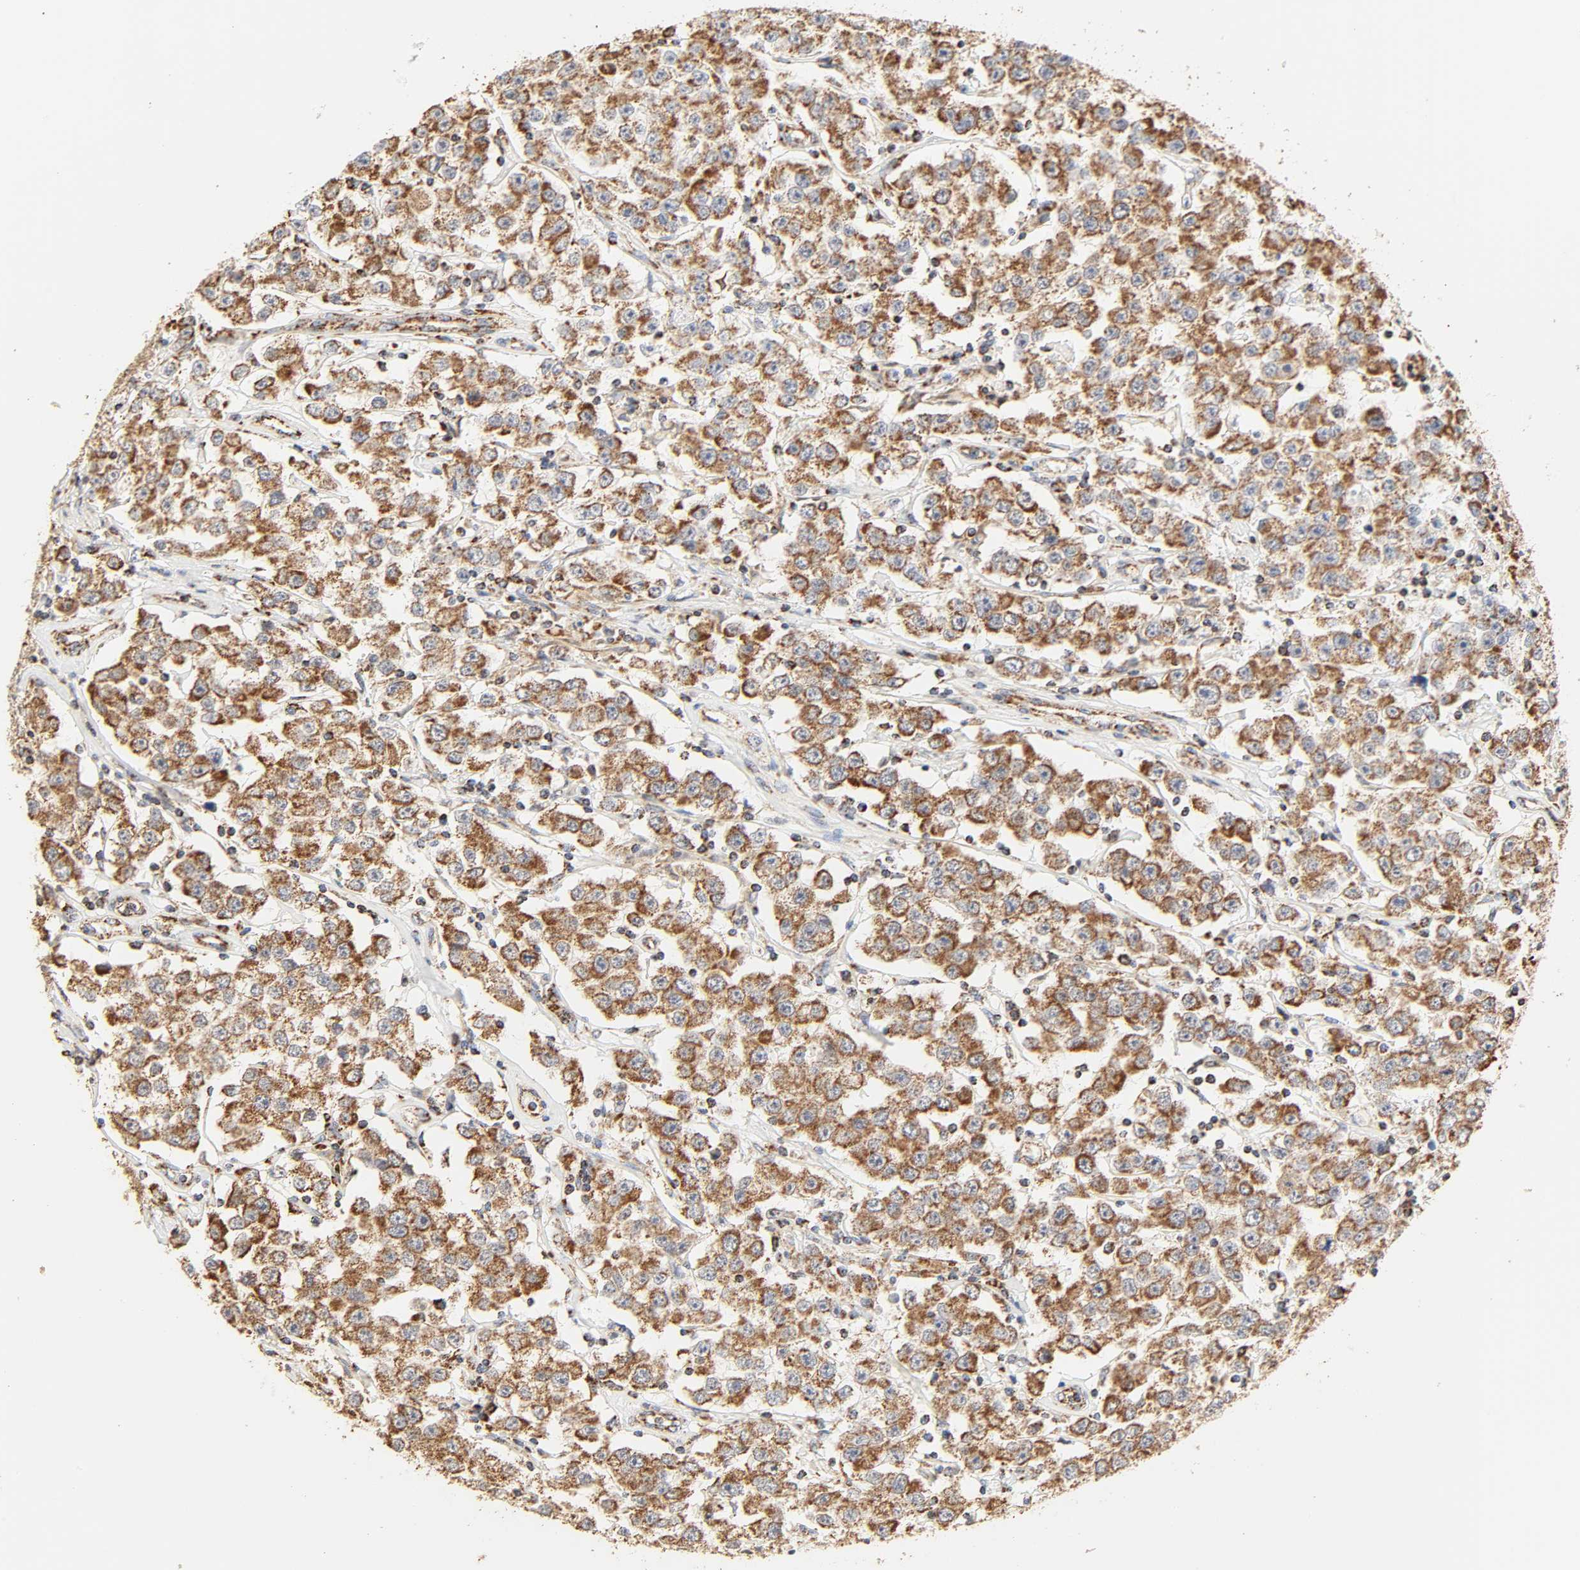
{"staining": {"intensity": "moderate", "quantity": ">75%", "location": "cytoplasmic/membranous"}, "tissue": "testis cancer", "cell_type": "Tumor cells", "image_type": "cancer", "snomed": [{"axis": "morphology", "description": "Seminoma, NOS"}, {"axis": "topography", "description": "Testis"}], "caption": "Approximately >75% of tumor cells in human testis seminoma show moderate cytoplasmic/membranous protein staining as visualized by brown immunohistochemical staining.", "gene": "ZMAT5", "patient": {"sex": "male", "age": 52}}